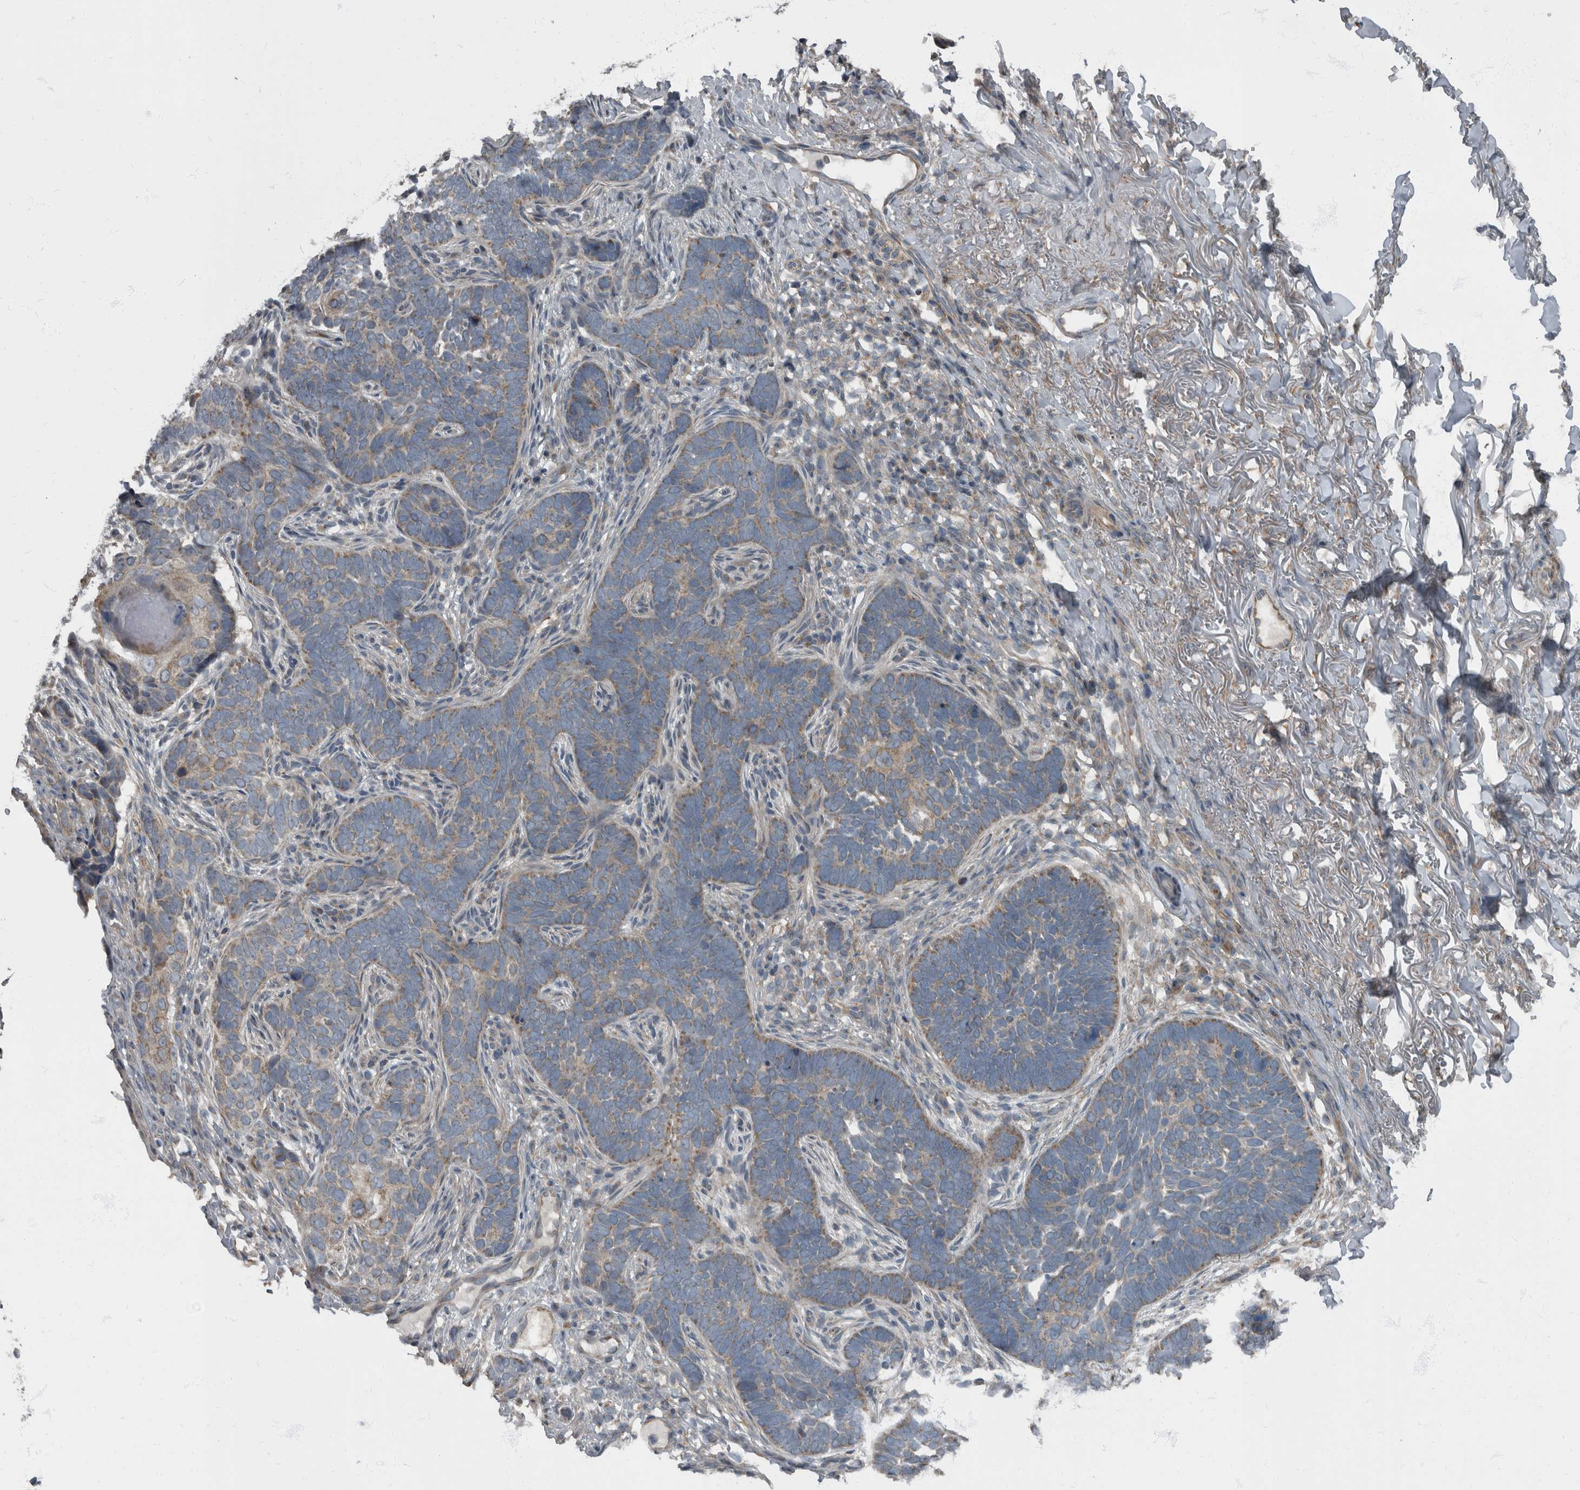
{"staining": {"intensity": "weak", "quantity": "<25%", "location": "cytoplasmic/membranous"}, "tissue": "skin cancer", "cell_type": "Tumor cells", "image_type": "cancer", "snomed": [{"axis": "morphology", "description": "Normal tissue, NOS"}, {"axis": "morphology", "description": "Basal cell carcinoma"}, {"axis": "topography", "description": "Skin"}], "caption": "Immunohistochemistry micrograph of skin cancer stained for a protein (brown), which shows no positivity in tumor cells. Nuclei are stained in blue.", "gene": "RABGGTB", "patient": {"sex": "male", "age": 77}}